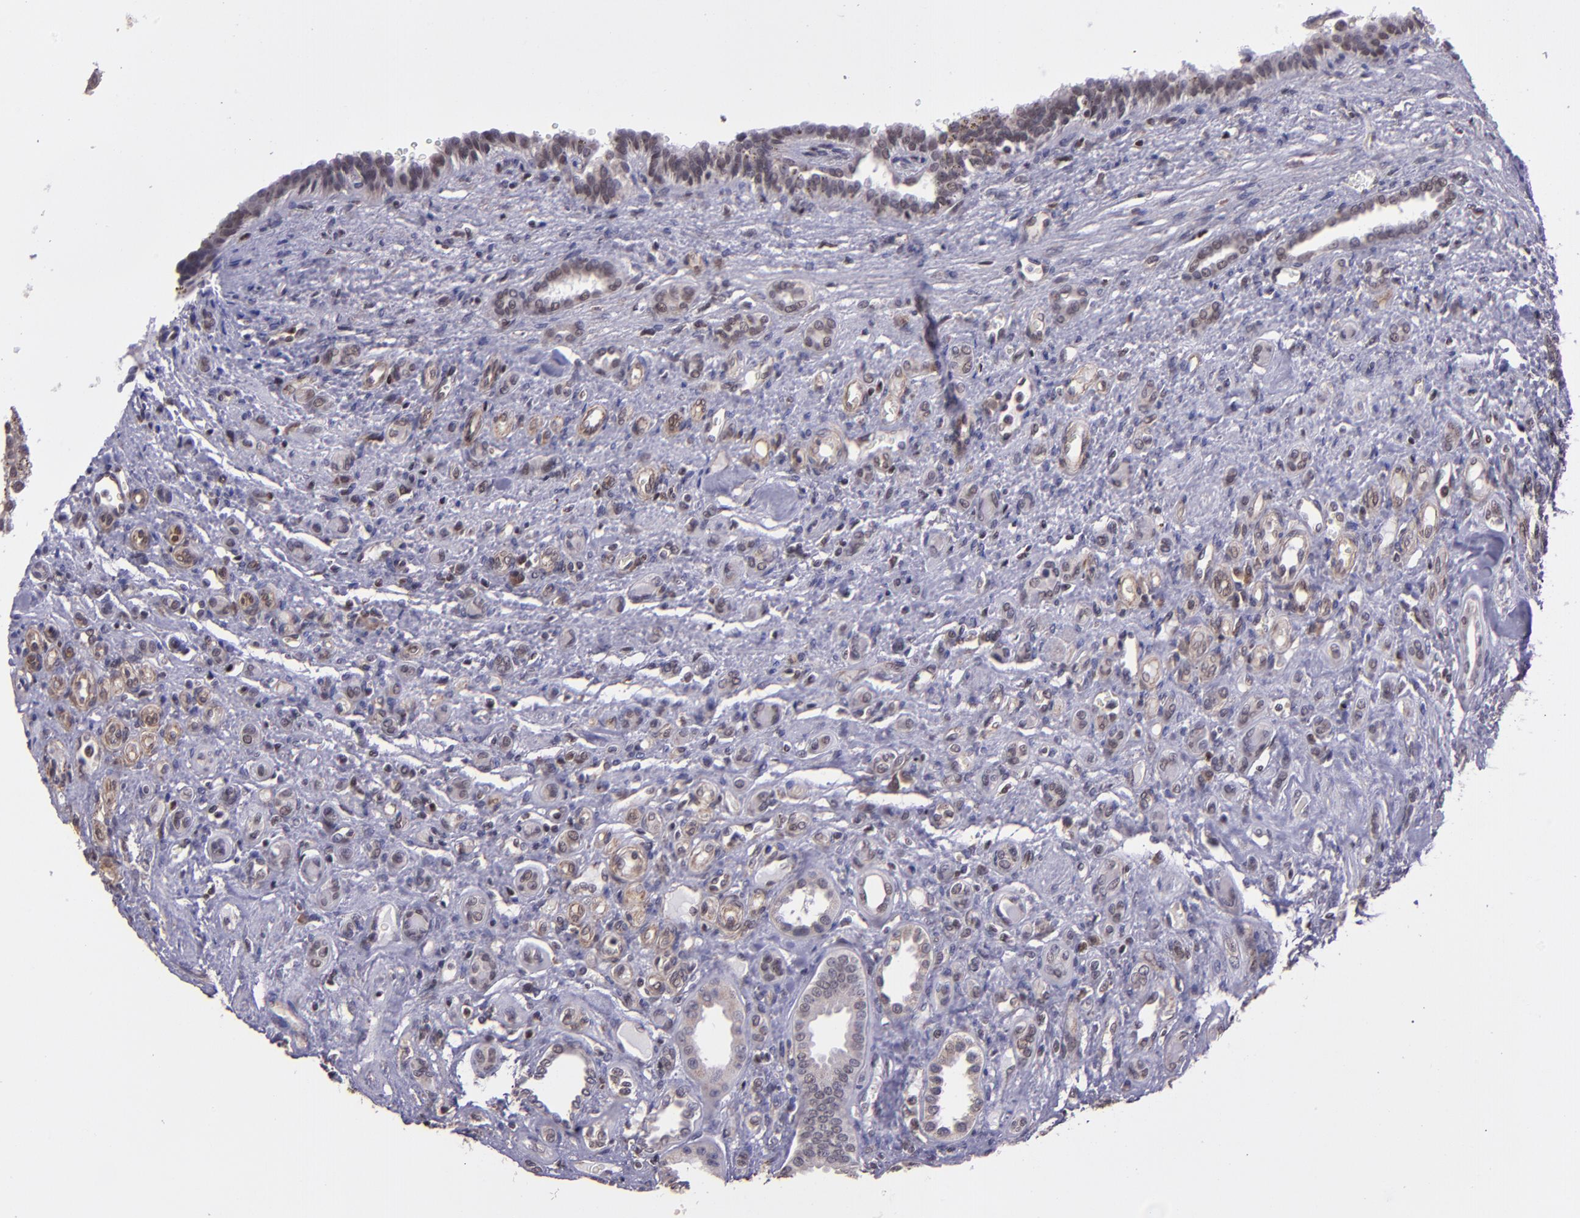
{"staining": {"intensity": "weak", "quantity": "25%-75%", "location": "cytoplasmic/membranous"}, "tissue": "renal cancer", "cell_type": "Tumor cells", "image_type": "cancer", "snomed": [{"axis": "morphology", "description": "Inflammation, NOS"}, {"axis": "morphology", "description": "Adenocarcinoma, NOS"}, {"axis": "topography", "description": "Kidney"}], "caption": "A photomicrograph of human adenocarcinoma (renal) stained for a protein displays weak cytoplasmic/membranous brown staining in tumor cells.", "gene": "ELF1", "patient": {"sex": "male", "age": 68}}